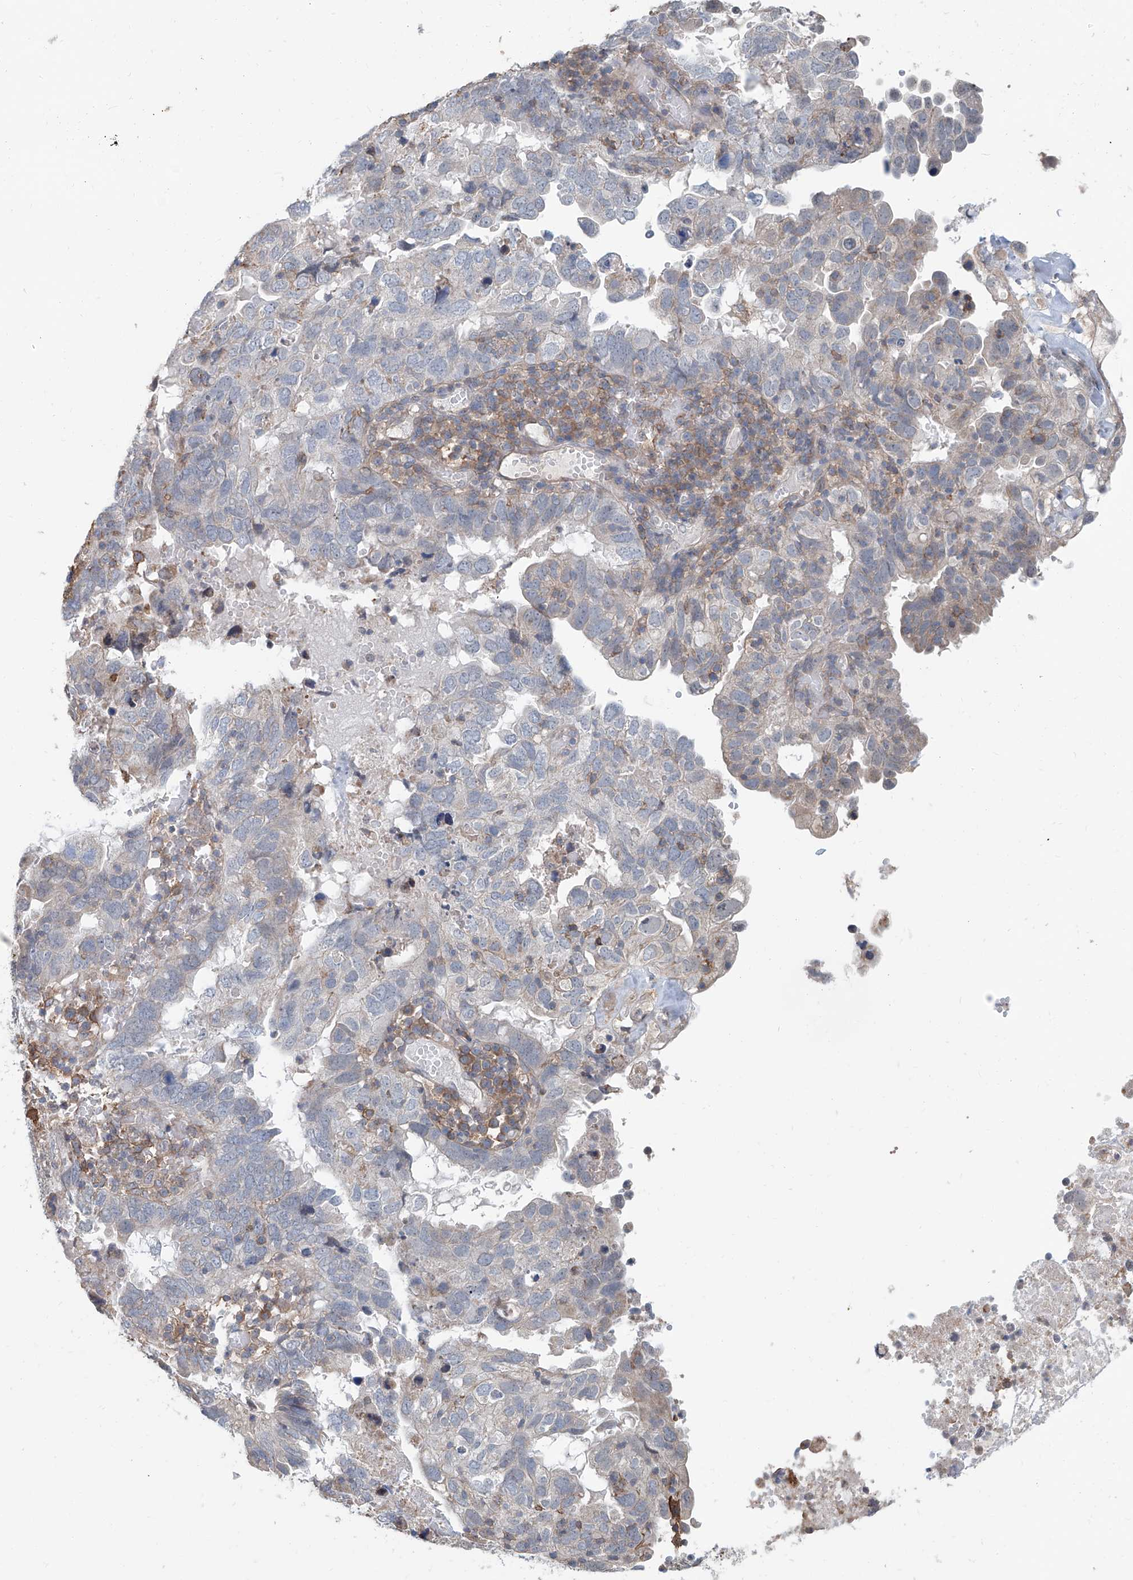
{"staining": {"intensity": "negative", "quantity": "none", "location": "none"}, "tissue": "endometrial cancer", "cell_type": "Tumor cells", "image_type": "cancer", "snomed": [{"axis": "morphology", "description": "Adenocarcinoma, NOS"}, {"axis": "topography", "description": "Uterus"}], "caption": "Protein analysis of adenocarcinoma (endometrial) reveals no significant positivity in tumor cells.", "gene": "KCNK10", "patient": {"sex": "female", "age": 77}}